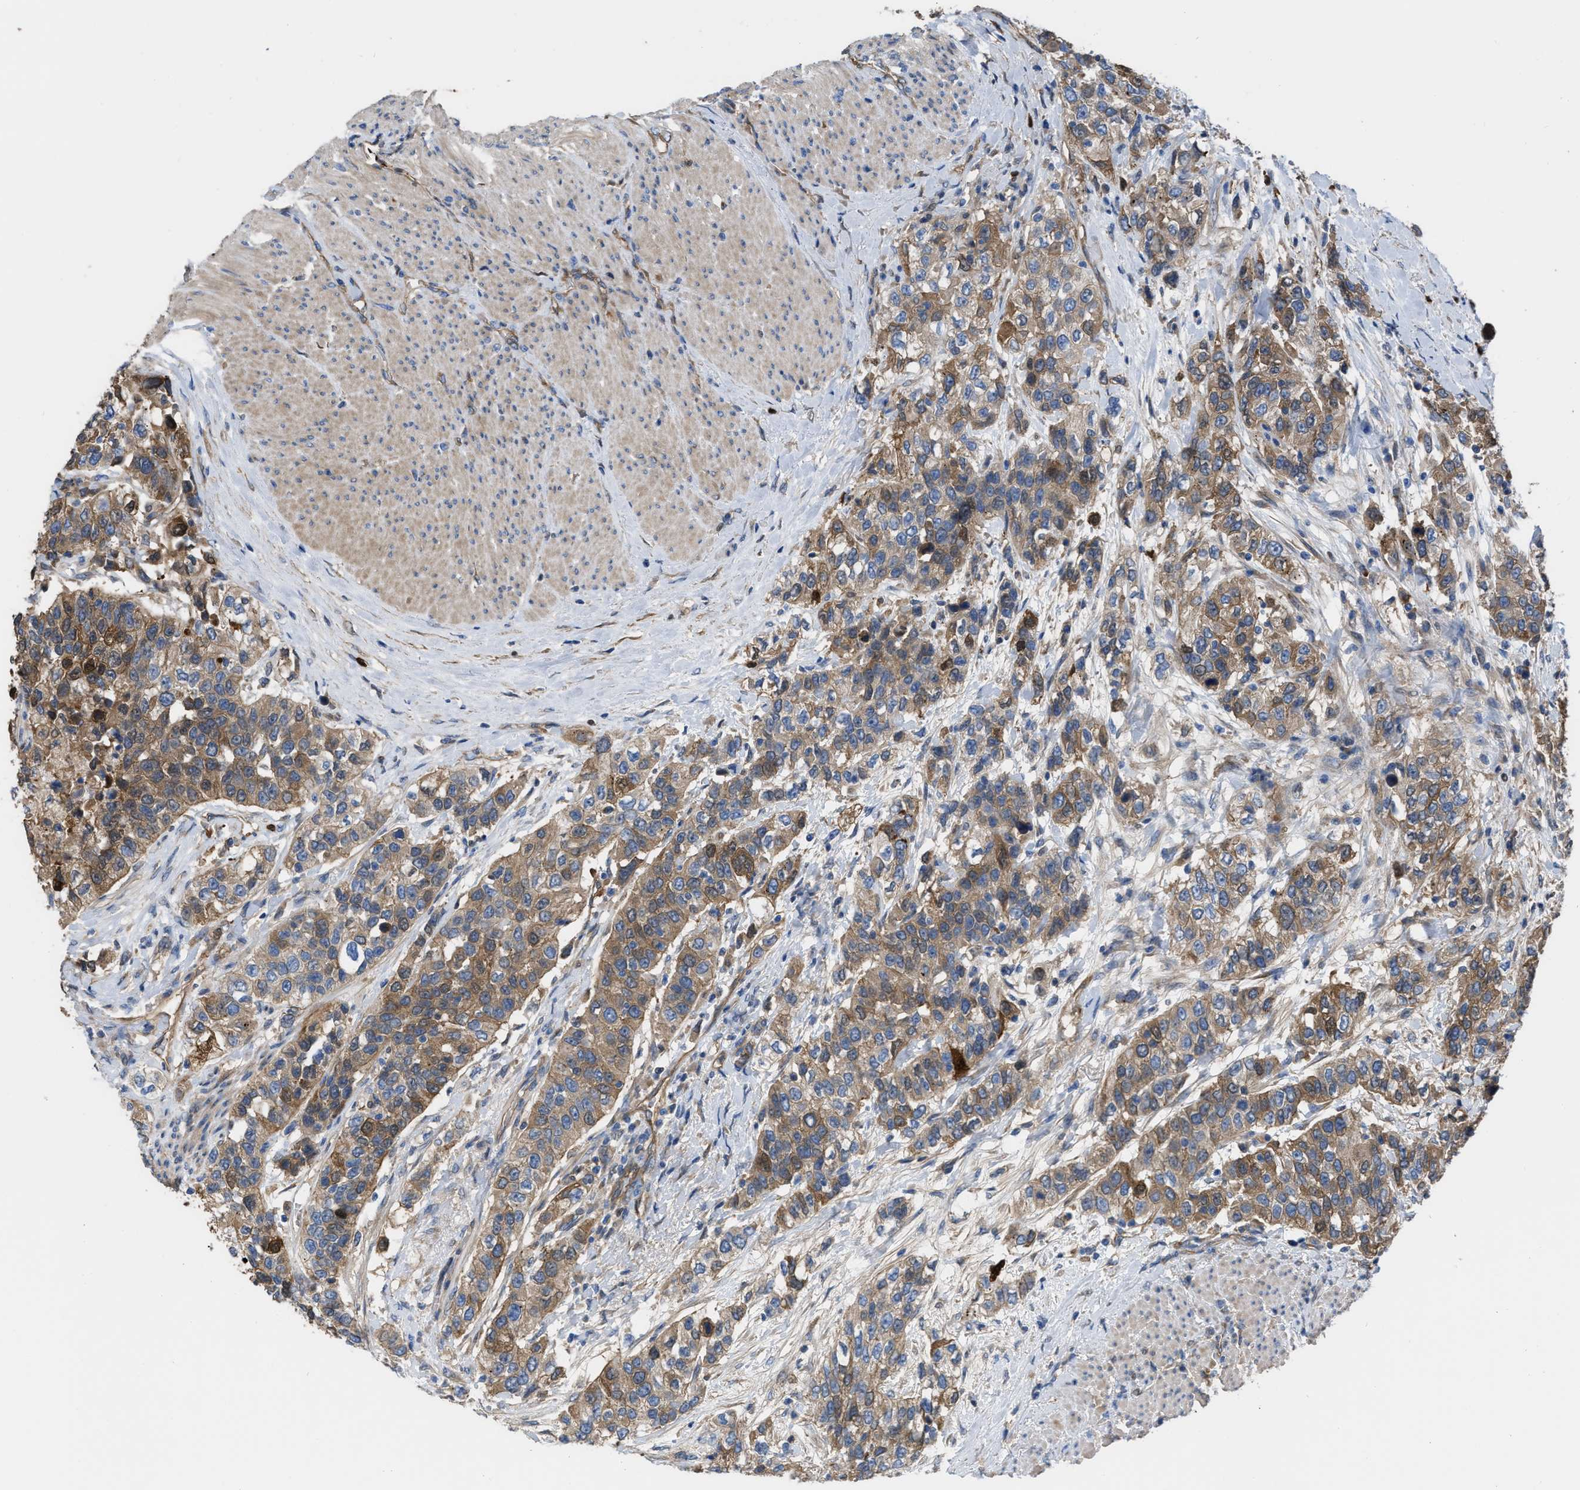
{"staining": {"intensity": "moderate", "quantity": ">75%", "location": "cytoplasmic/membranous"}, "tissue": "urothelial cancer", "cell_type": "Tumor cells", "image_type": "cancer", "snomed": [{"axis": "morphology", "description": "Urothelial carcinoma, High grade"}, {"axis": "topography", "description": "Urinary bladder"}], "caption": "Human urothelial cancer stained for a protein (brown) displays moderate cytoplasmic/membranous positive staining in about >75% of tumor cells.", "gene": "TRIOBP", "patient": {"sex": "female", "age": 80}}